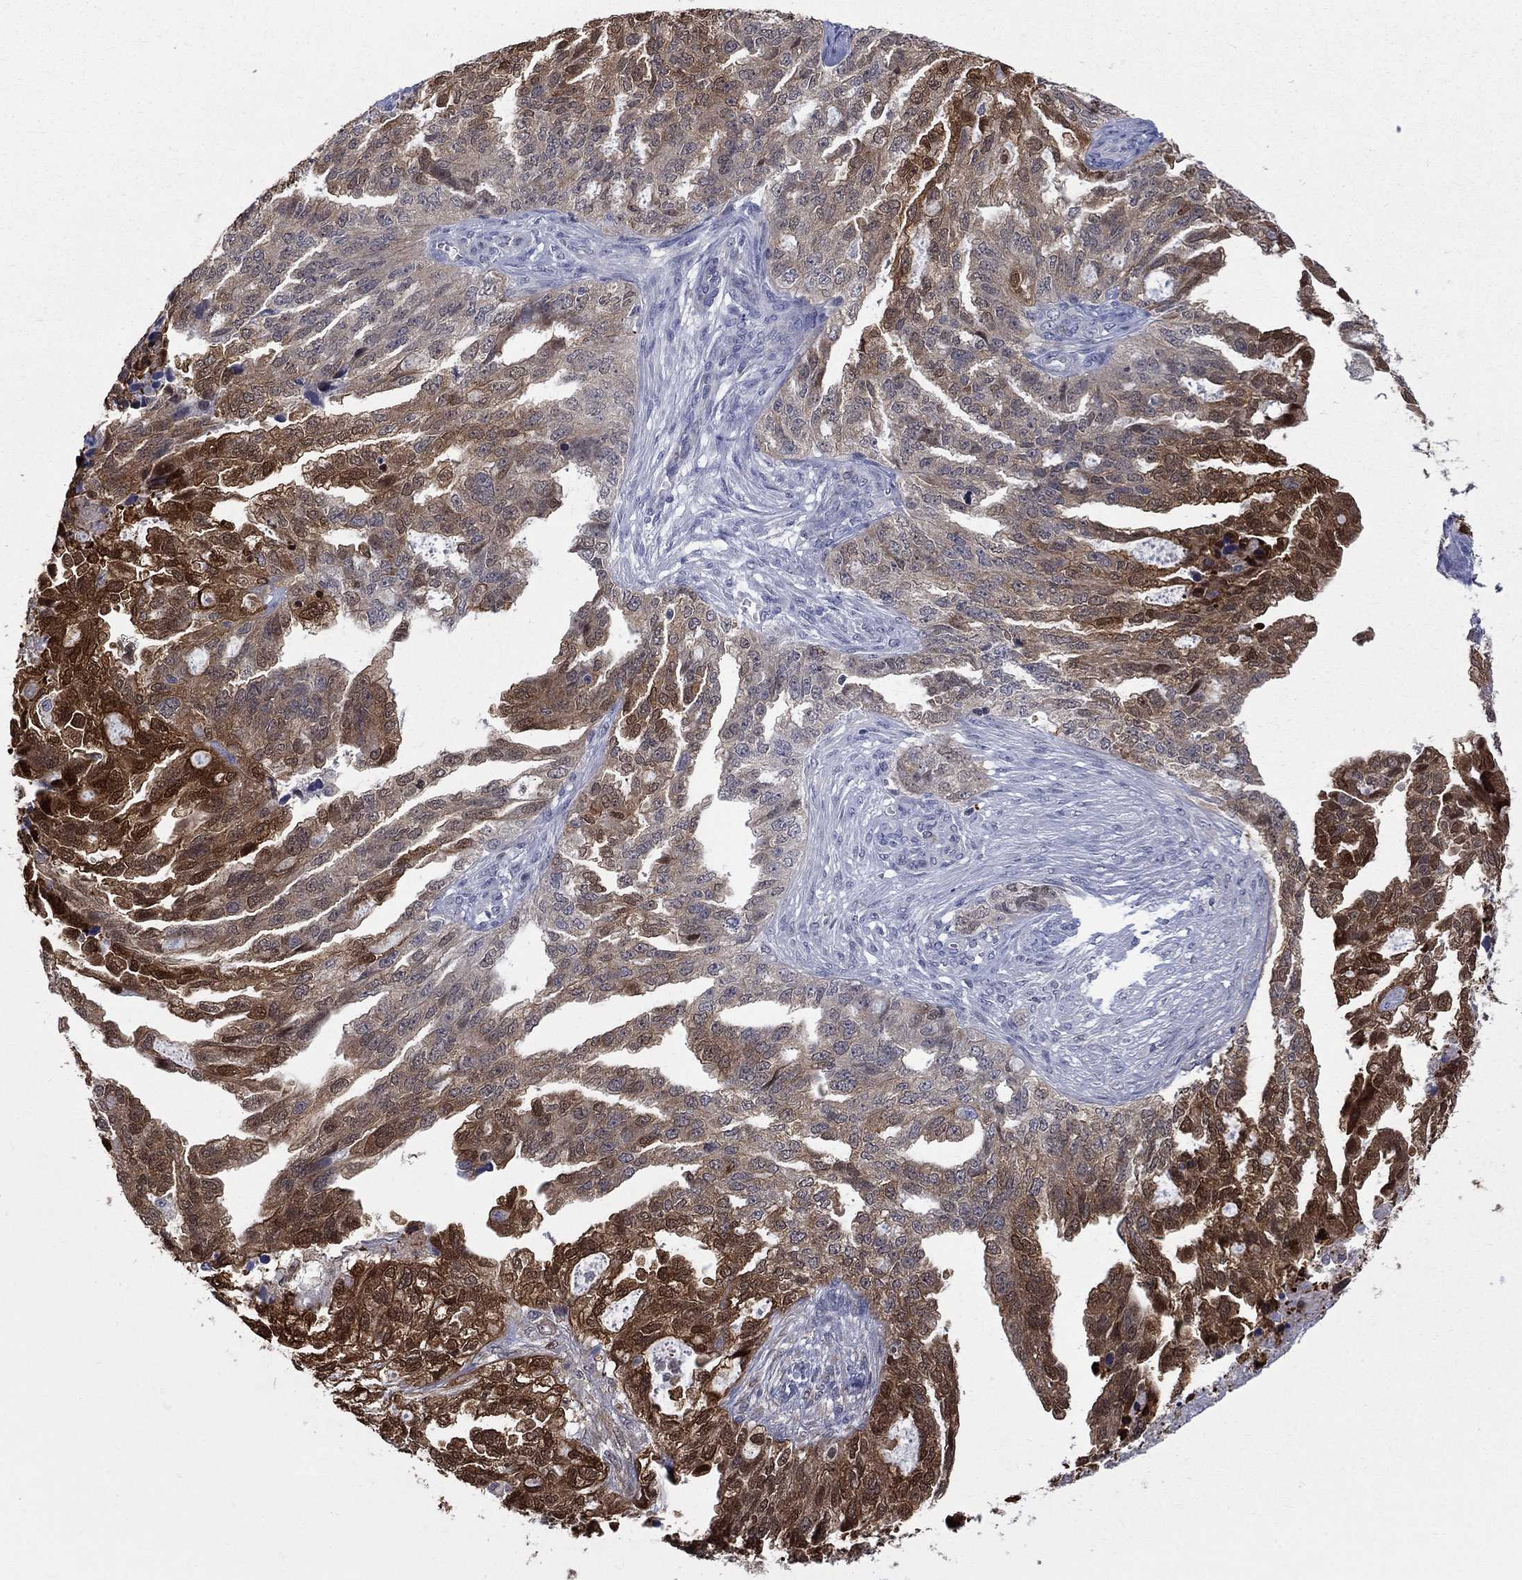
{"staining": {"intensity": "strong", "quantity": "25%-75%", "location": "cytoplasmic/membranous"}, "tissue": "ovarian cancer", "cell_type": "Tumor cells", "image_type": "cancer", "snomed": [{"axis": "morphology", "description": "Cystadenocarcinoma, serous, NOS"}, {"axis": "topography", "description": "Ovary"}], "caption": "Ovarian cancer tissue demonstrates strong cytoplasmic/membranous expression in about 25%-75% of tumor cells Immunohistochemistry stains the protein of interest in brown and the nuclei are stained blue.", "gene": "HKDC1", "patient": {"sex": "female", "age": 51}}